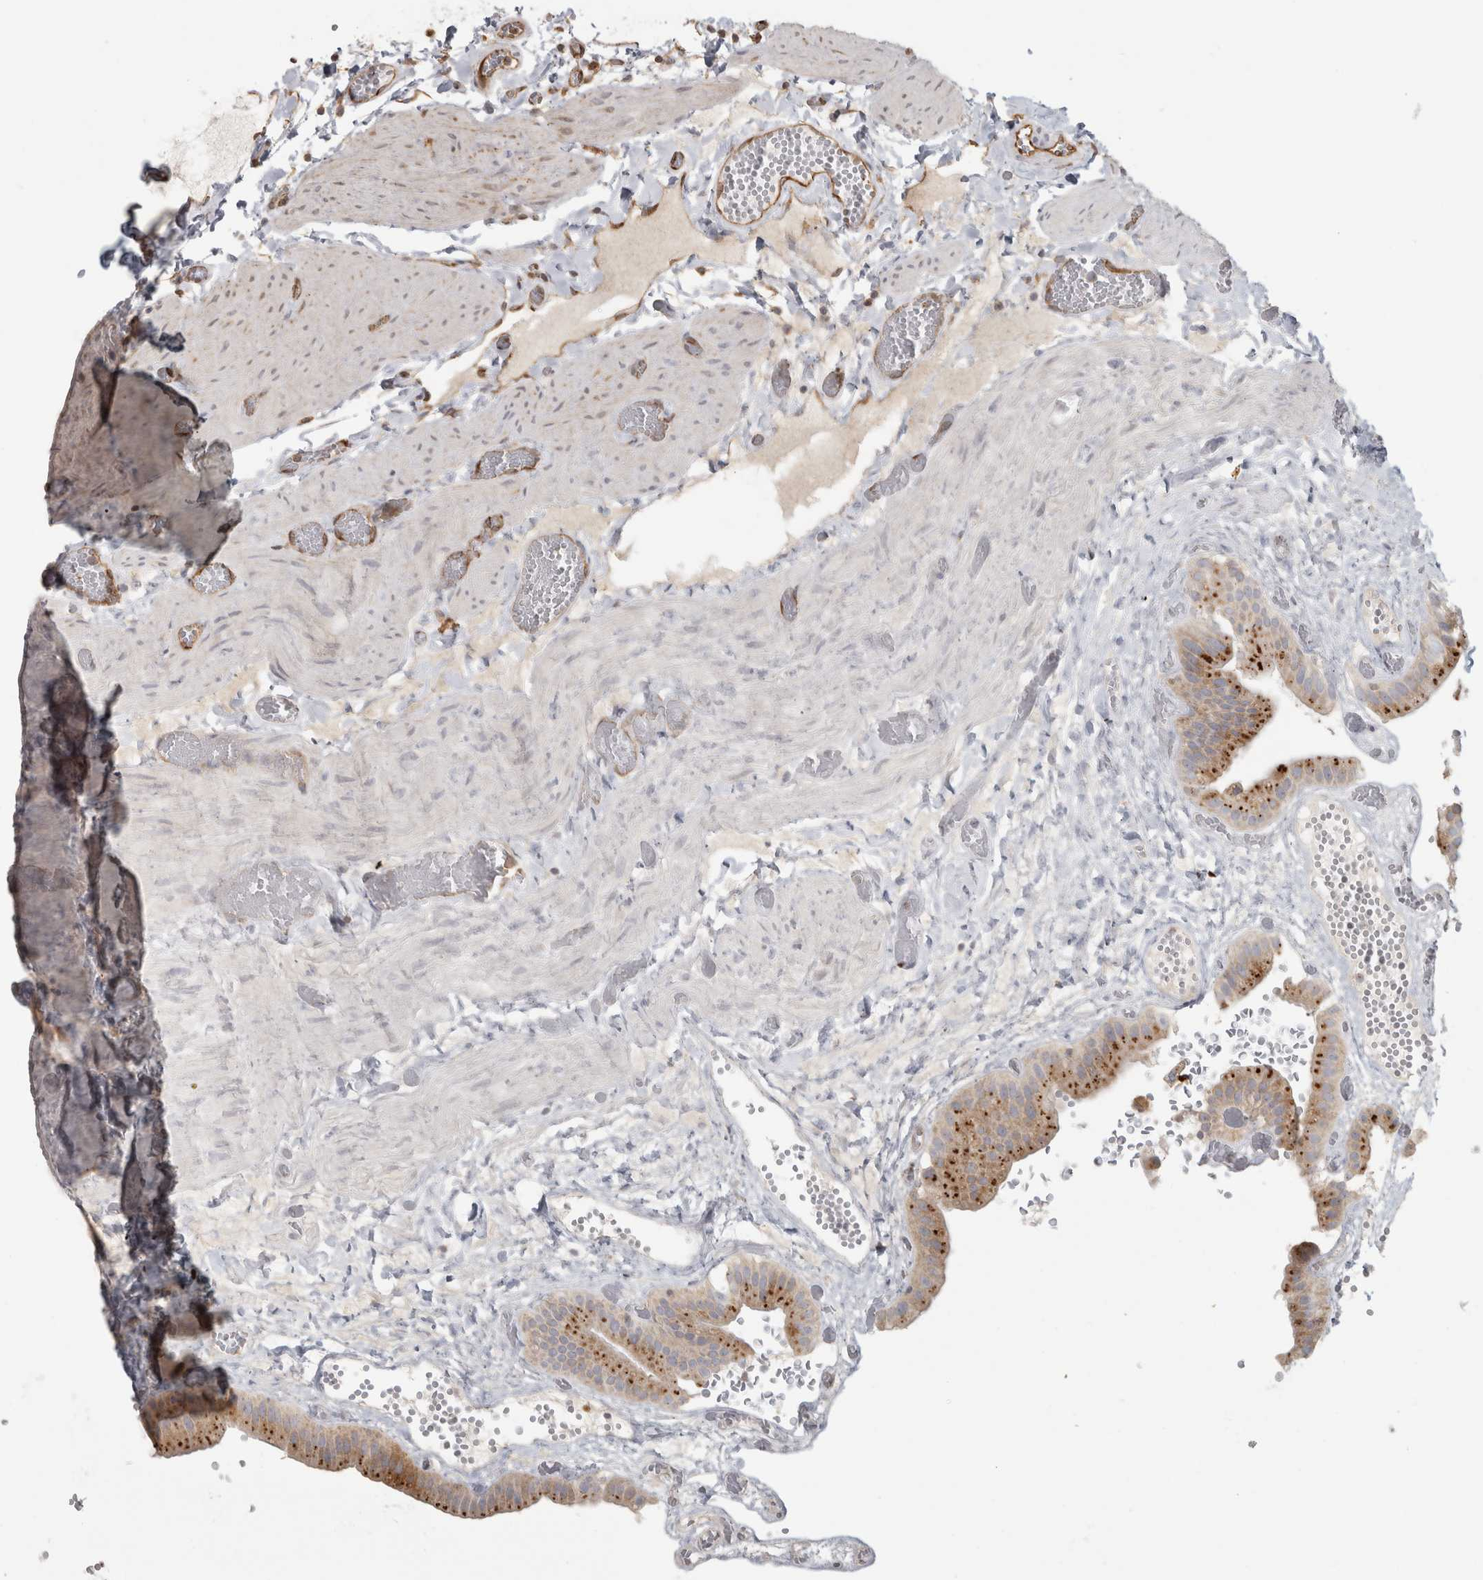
{"staining": {"intensity": "moderate", "quantity": ">75%", "location": "cytoplasmic/membranous"}, "tissue": "gallbladder", "cell_type": "Glandular cells", "image_type": "normal", "snomed": [{"axis": "morphology", "description": "Normal tissue, NOS"}, {"axis": "topography", "description": "Gallbladder"}], "caption": "Immunohistochemical staining of normal gallbladder reveals >75% levels of moderate cytoplasmic/membranous protein expression in about >75% of glandular cells. The protein of interest is stained brown, and the nuclei are stained in blue (DAB (3,3'-diaminobenzidine) IHC with brightfield microscopy, high magnification).", "gene": "HLA", "patient": {"sex": "female", "age": 64}}